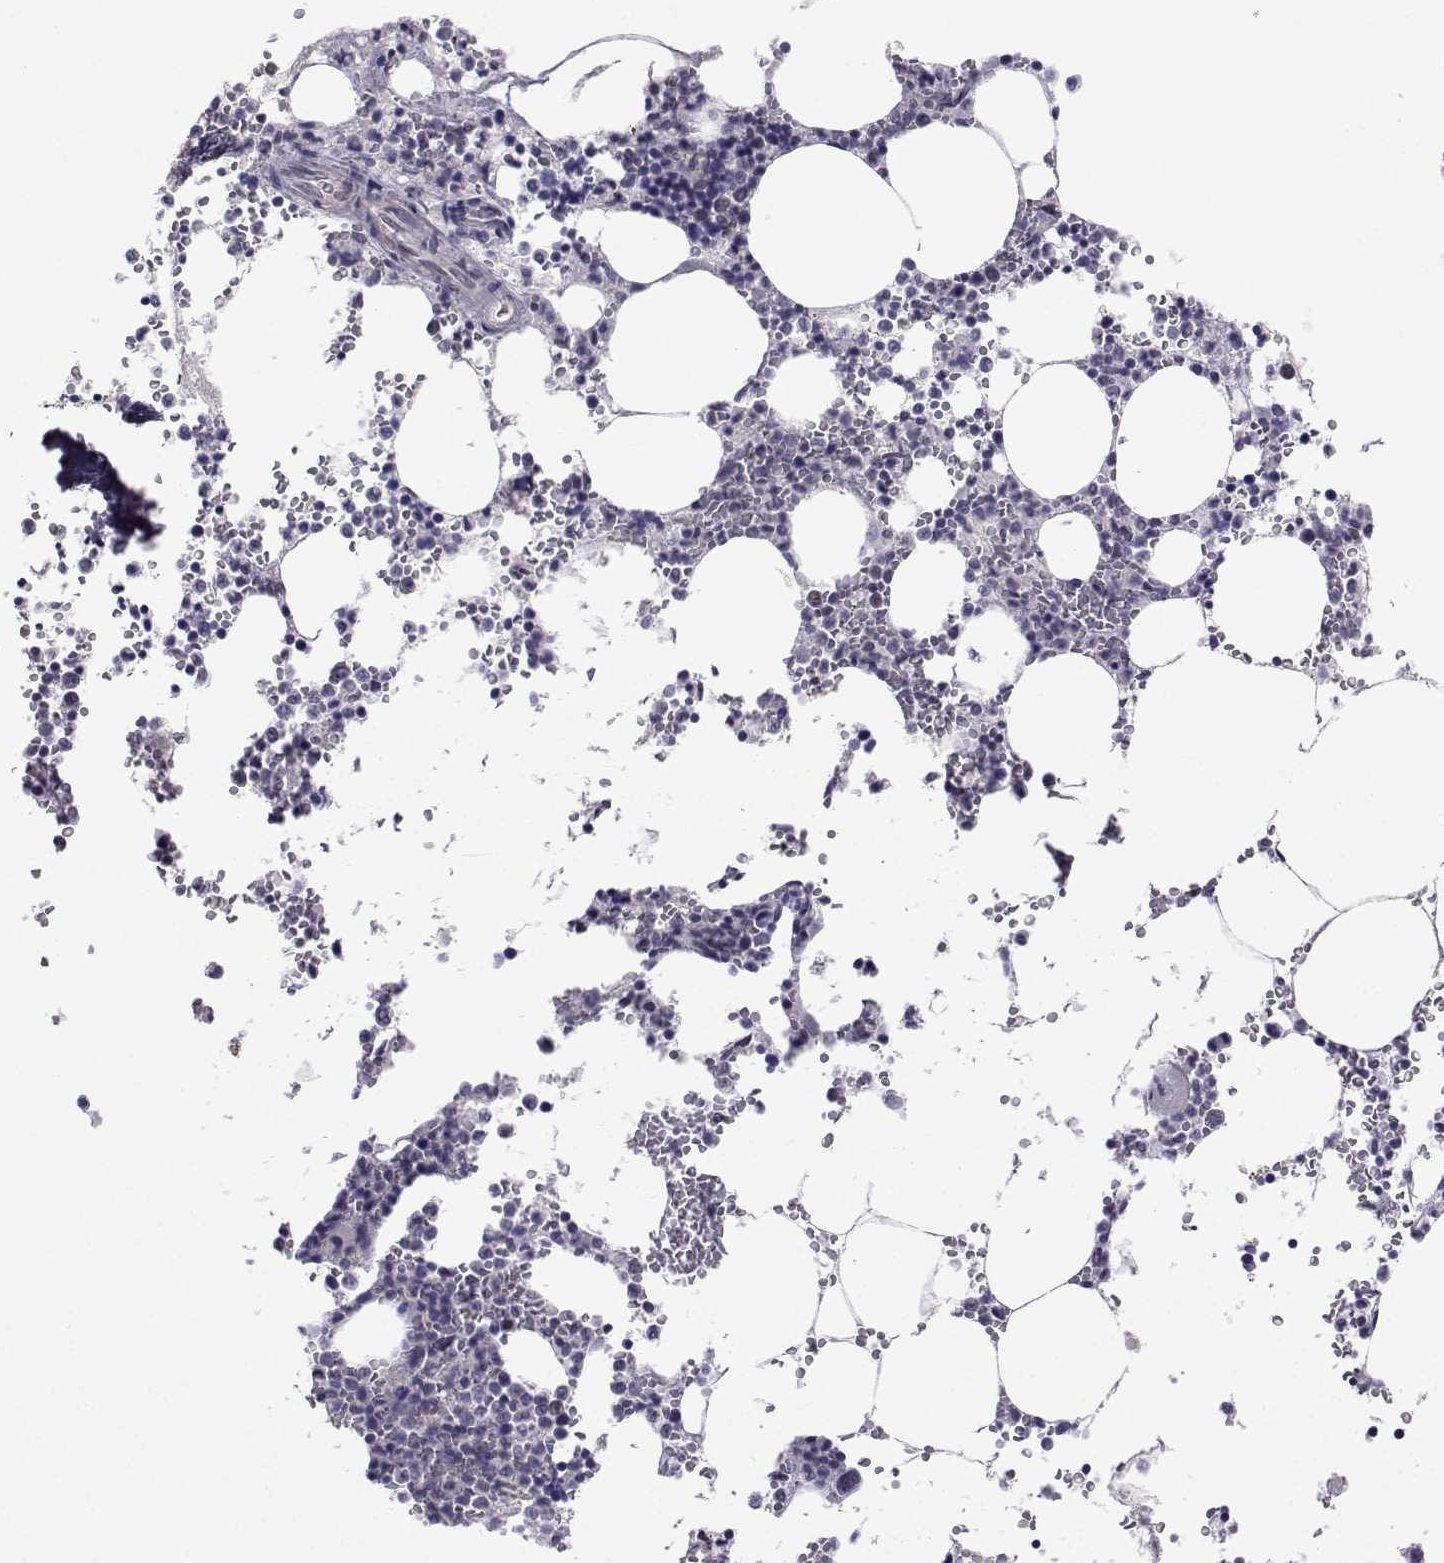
{"staining": {"intensity": "negative", "quantity": "none", "location": "none"}, "tissue": "bone marrow", "cell_type": "Hematopoietic cells", "image_type": "normal", "snomed": [{"axis": "morphology", "description": "Normal tissue, NOS"}, {"axis": "topography", "description": "Bone marrow"}], "caption": "Micrograph shows no protein expression in hematopoietic cells of normal bone marrow. (DAB IHC, high magnification).", "gene": "MED26", "patient": {"sex": "male", "age": 54}}